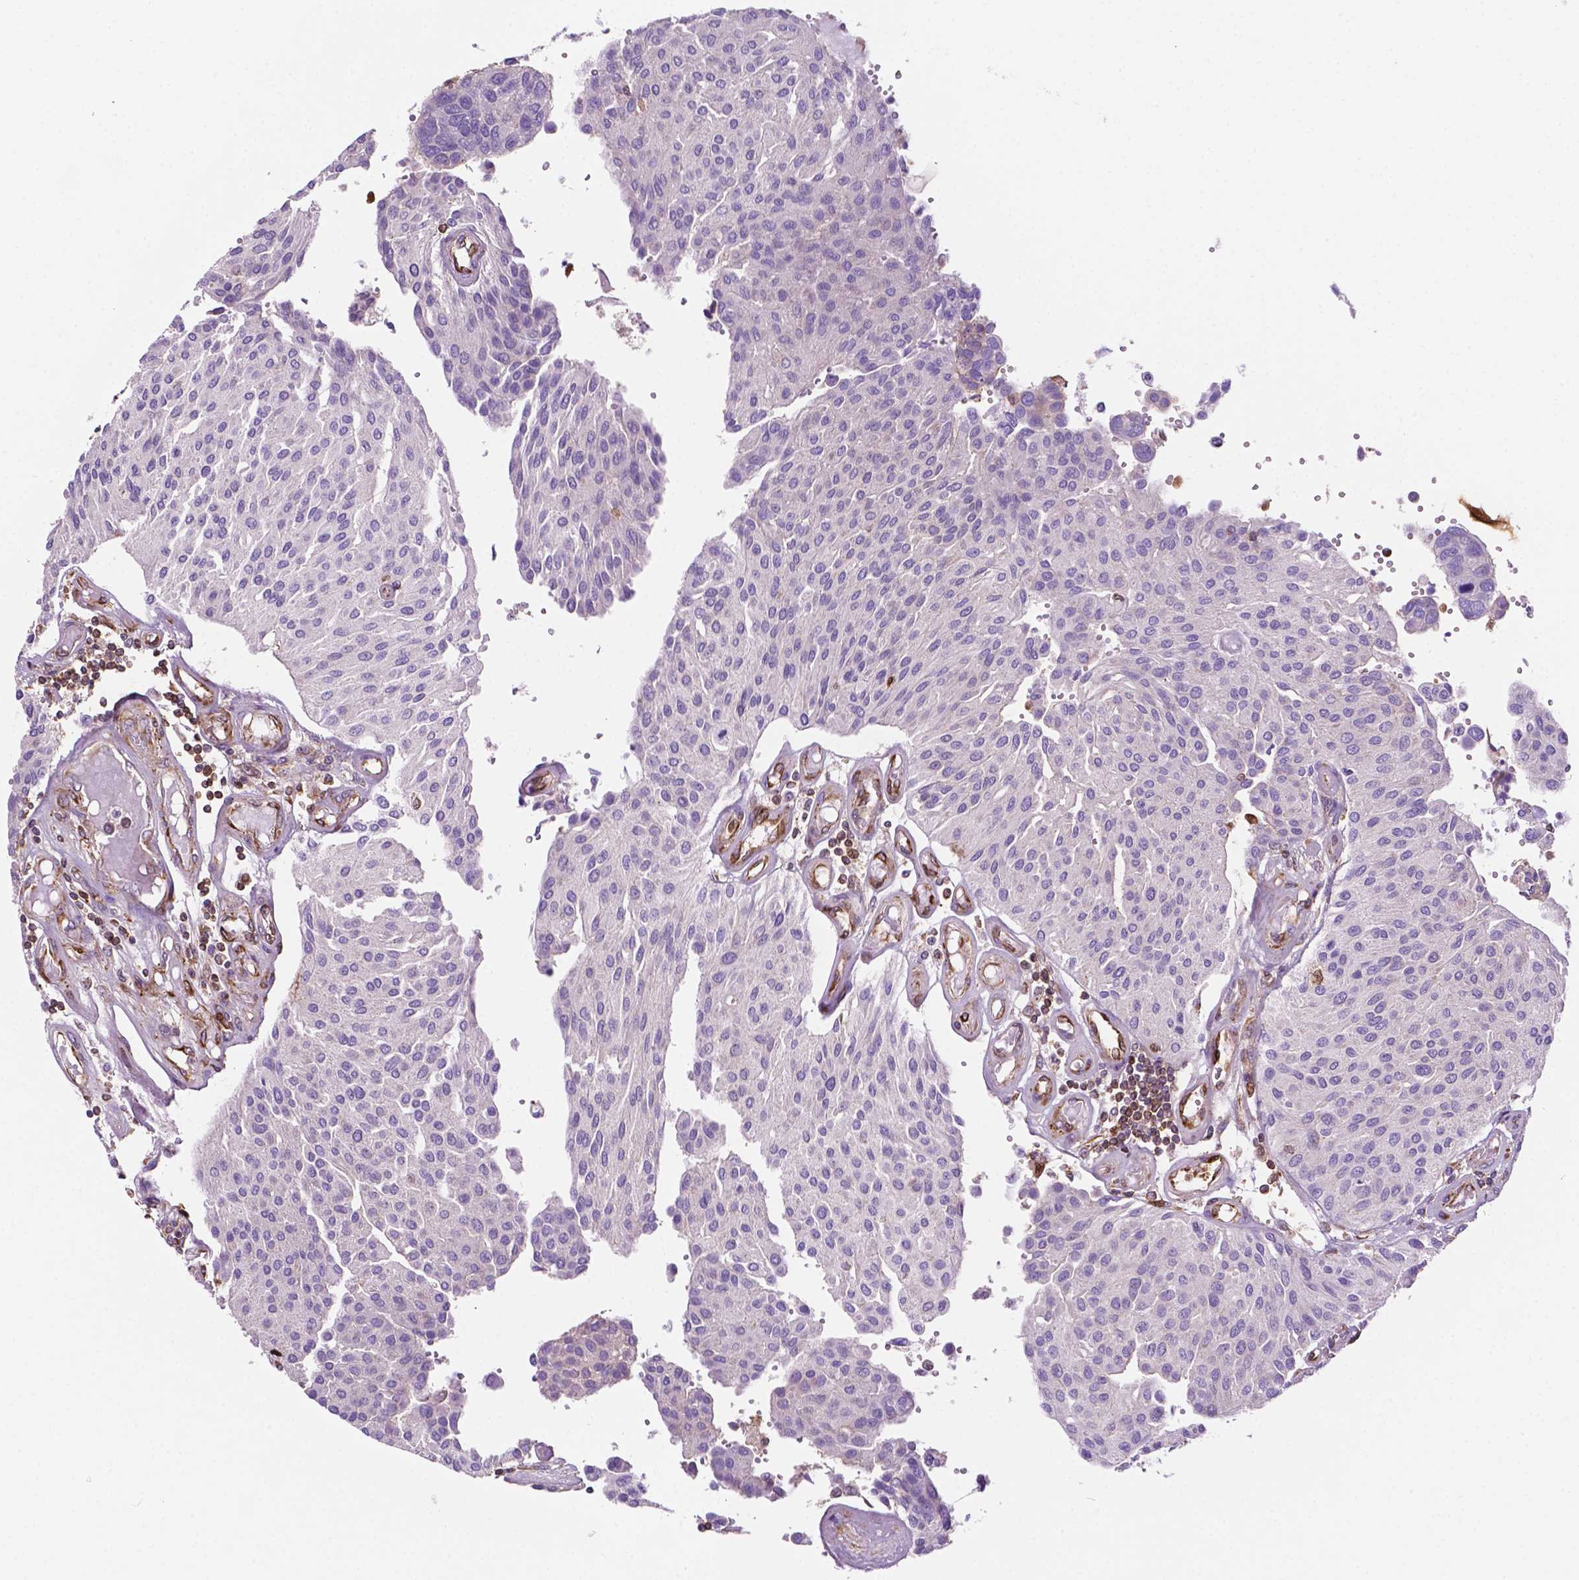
{"staining": {"intensity": "negative", "quantity": "none", "location": "none"}, "tissue": "urothelial cancer", "cell_type": "Tumor cells", "image_type": "cancer", "snomed": [{"axis": "morphology", "description": "Urothelial carcinoma, NOS"}, {"axis": "topography", "description": "Urinary bladder"}], "caption": "Urothelial cancer stained for a protein using immunohistochemistry reveals no staining tumor cells.", "gene": "DCN", "patient": {"sex": "male", "age": 55}}